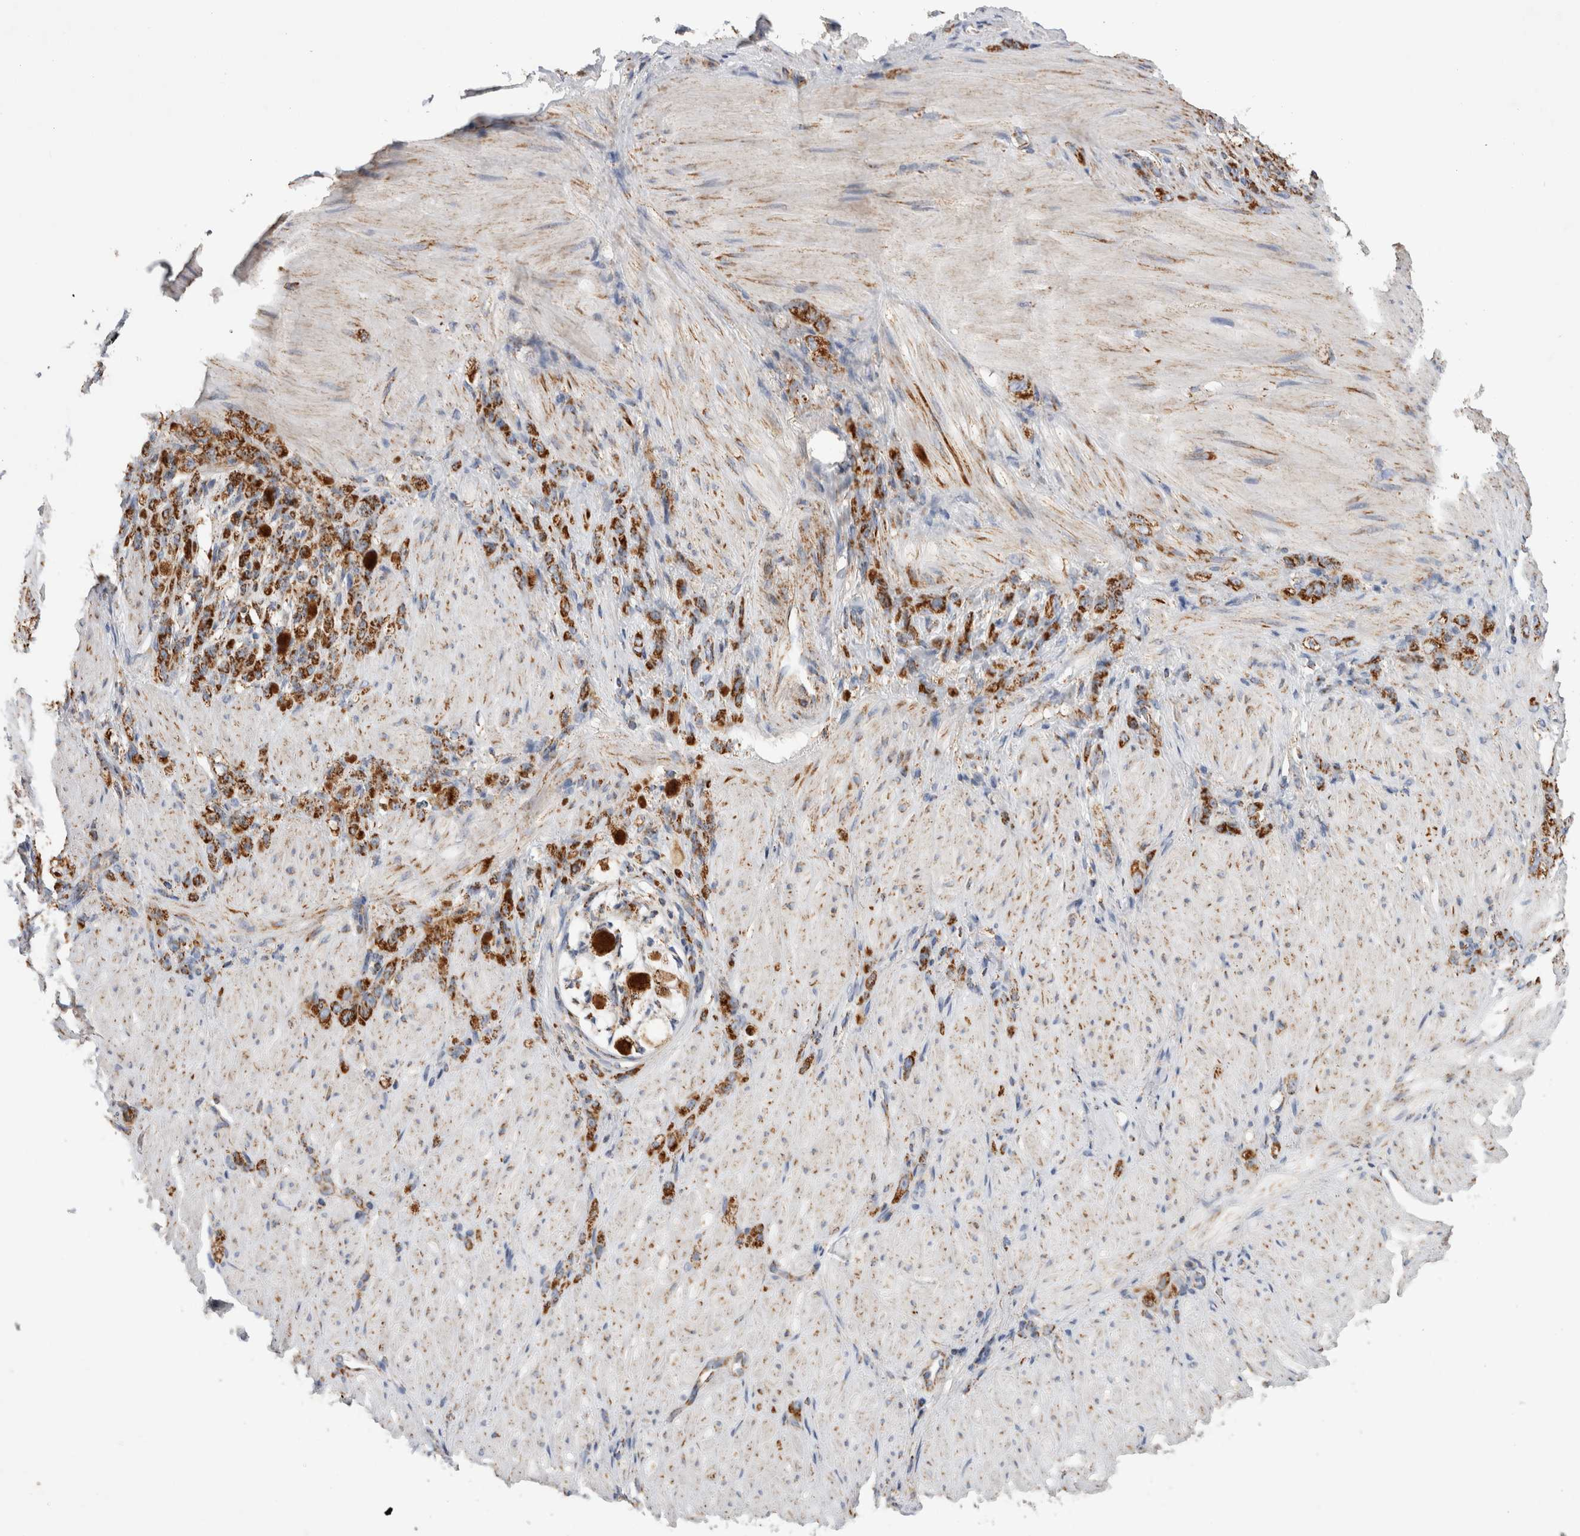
{"staining": {"intensity": "moderate", "quantity": ">75%", "location": "cytoplasmic/membranous"}, "tissue": "stomach cancer", "cell_type": "Tumor cells", "image_type": "cancer", "snomed": [{"axis": "morphology", "description": "Normal tissue, NOS"}, {"axis": "morphology", "description": "Adenocarcinoma, NOS"}, {"axis": "topography", "description": "Stomach"}], "caption": "Human stomach cancer stained with a brown dye reveals moderate cytoplasmic/membranous positive staining in about >75% of tumor cells.", "gene": "IARS2", "patient": {"sex": "male", "age": 82}}